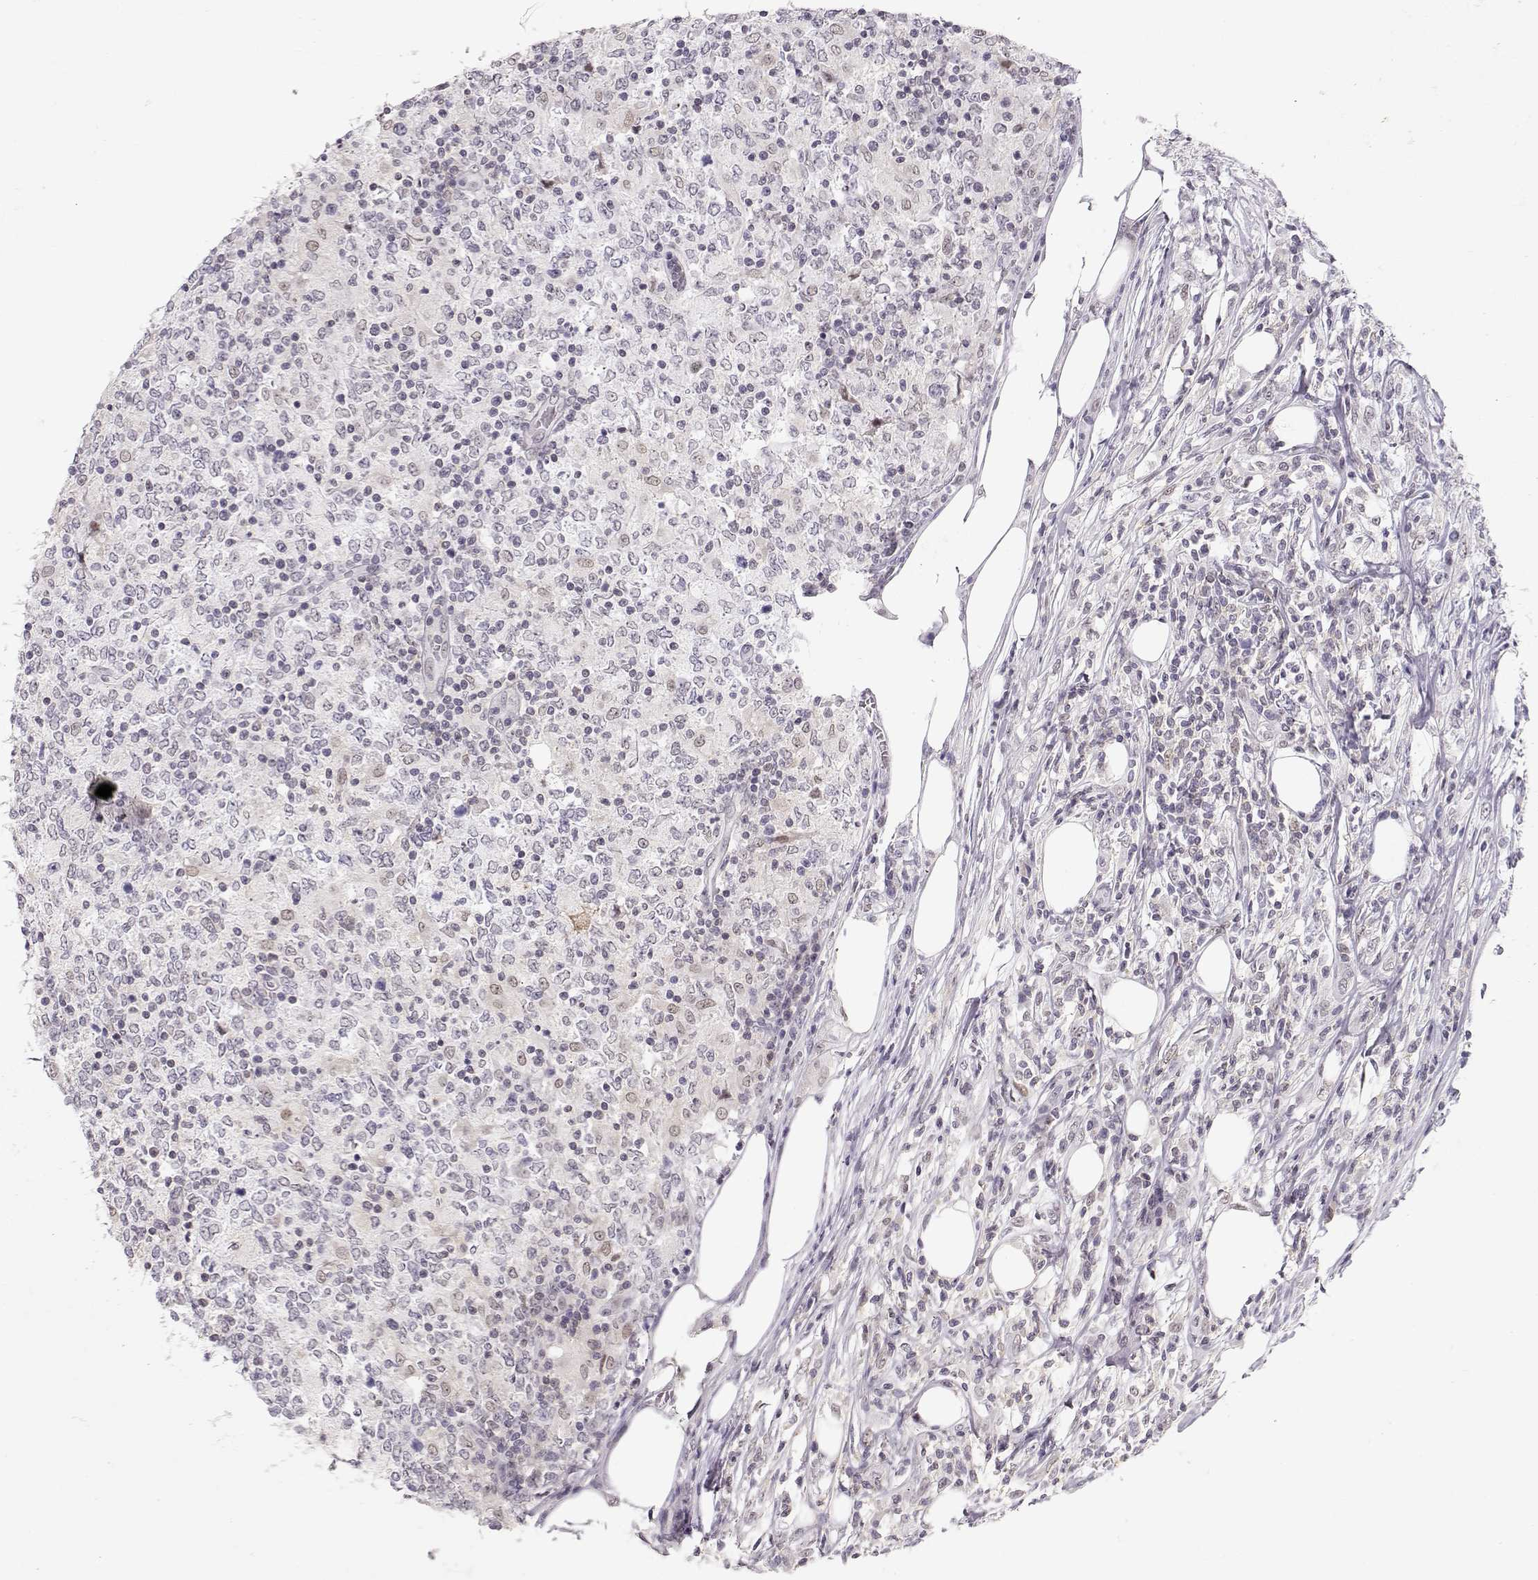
{"staining": {"intensity": "negative", "quantity": "none", "location": "none"}, "tissue": "lymphoma", "cell_type": "Tumor cells", "image_type": "cancer", "snomed": [{"axis": "morphology", "description": "Malignant lymphoma, non-Hodgkin's type, High grade"}, {"axis": "topography", "description": "Lymph node"}], "caption": "Tumor cells show no significant protein positivity in malignant lymphoma, non-Hodgkin's type (high-grade).", "gene": "TEPP", "patient": {"sex": "female", "age": 84}}